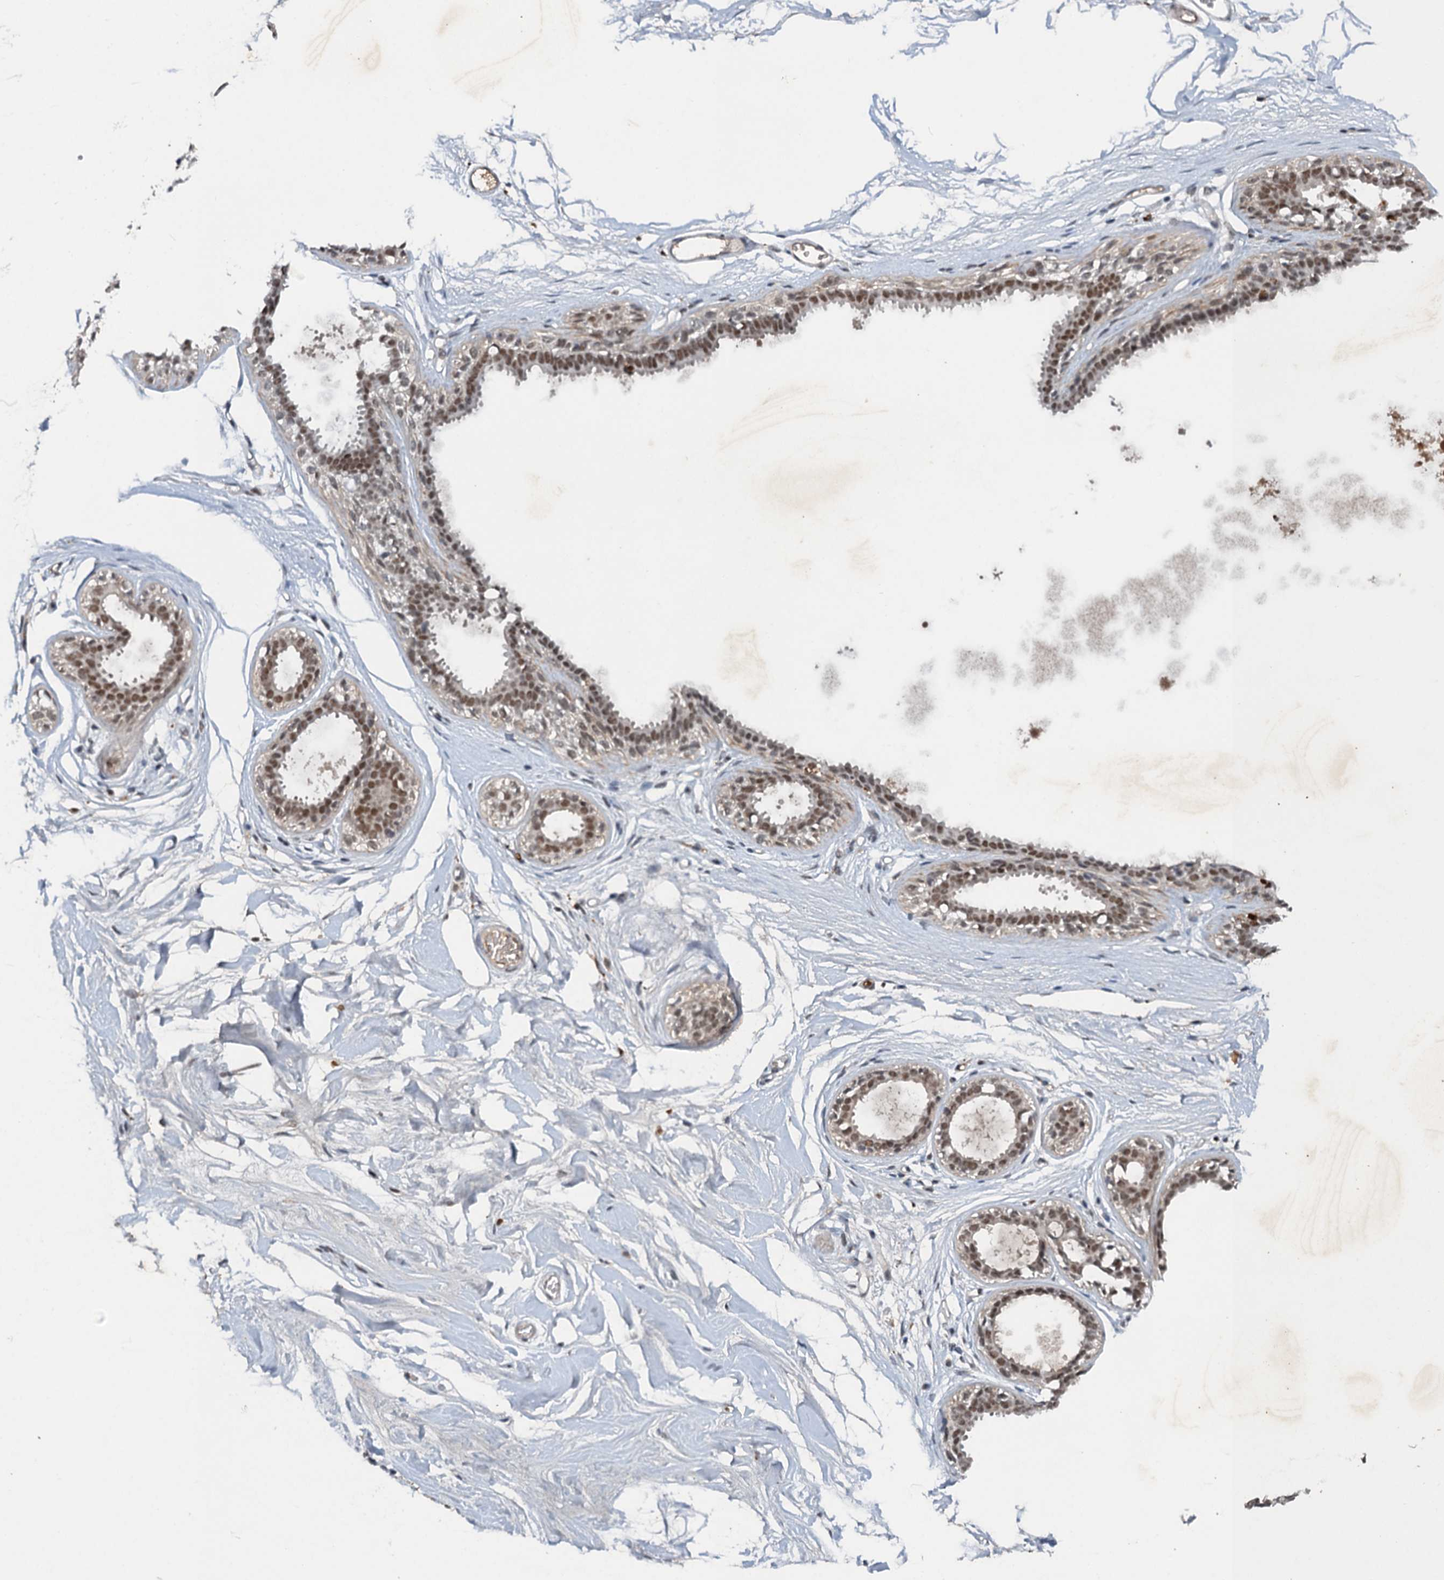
{"staining": {"intensity": "weak", "quantity": ">75%", "location": "none"}, "tissue": "breast", "cell_type": "Adipocytes", "image_type": "normal", "snomed": [{"axis": "morphology", "description": "Normal tissue, NOS"}, {"axis": "topography", "description": "Breast"}], "caption": "An image of human breast stained for a protein reveals weak None brown staining in adipocytes.", "gene": "CSTF3", "patient": {"sex": "female", "age": 45}}